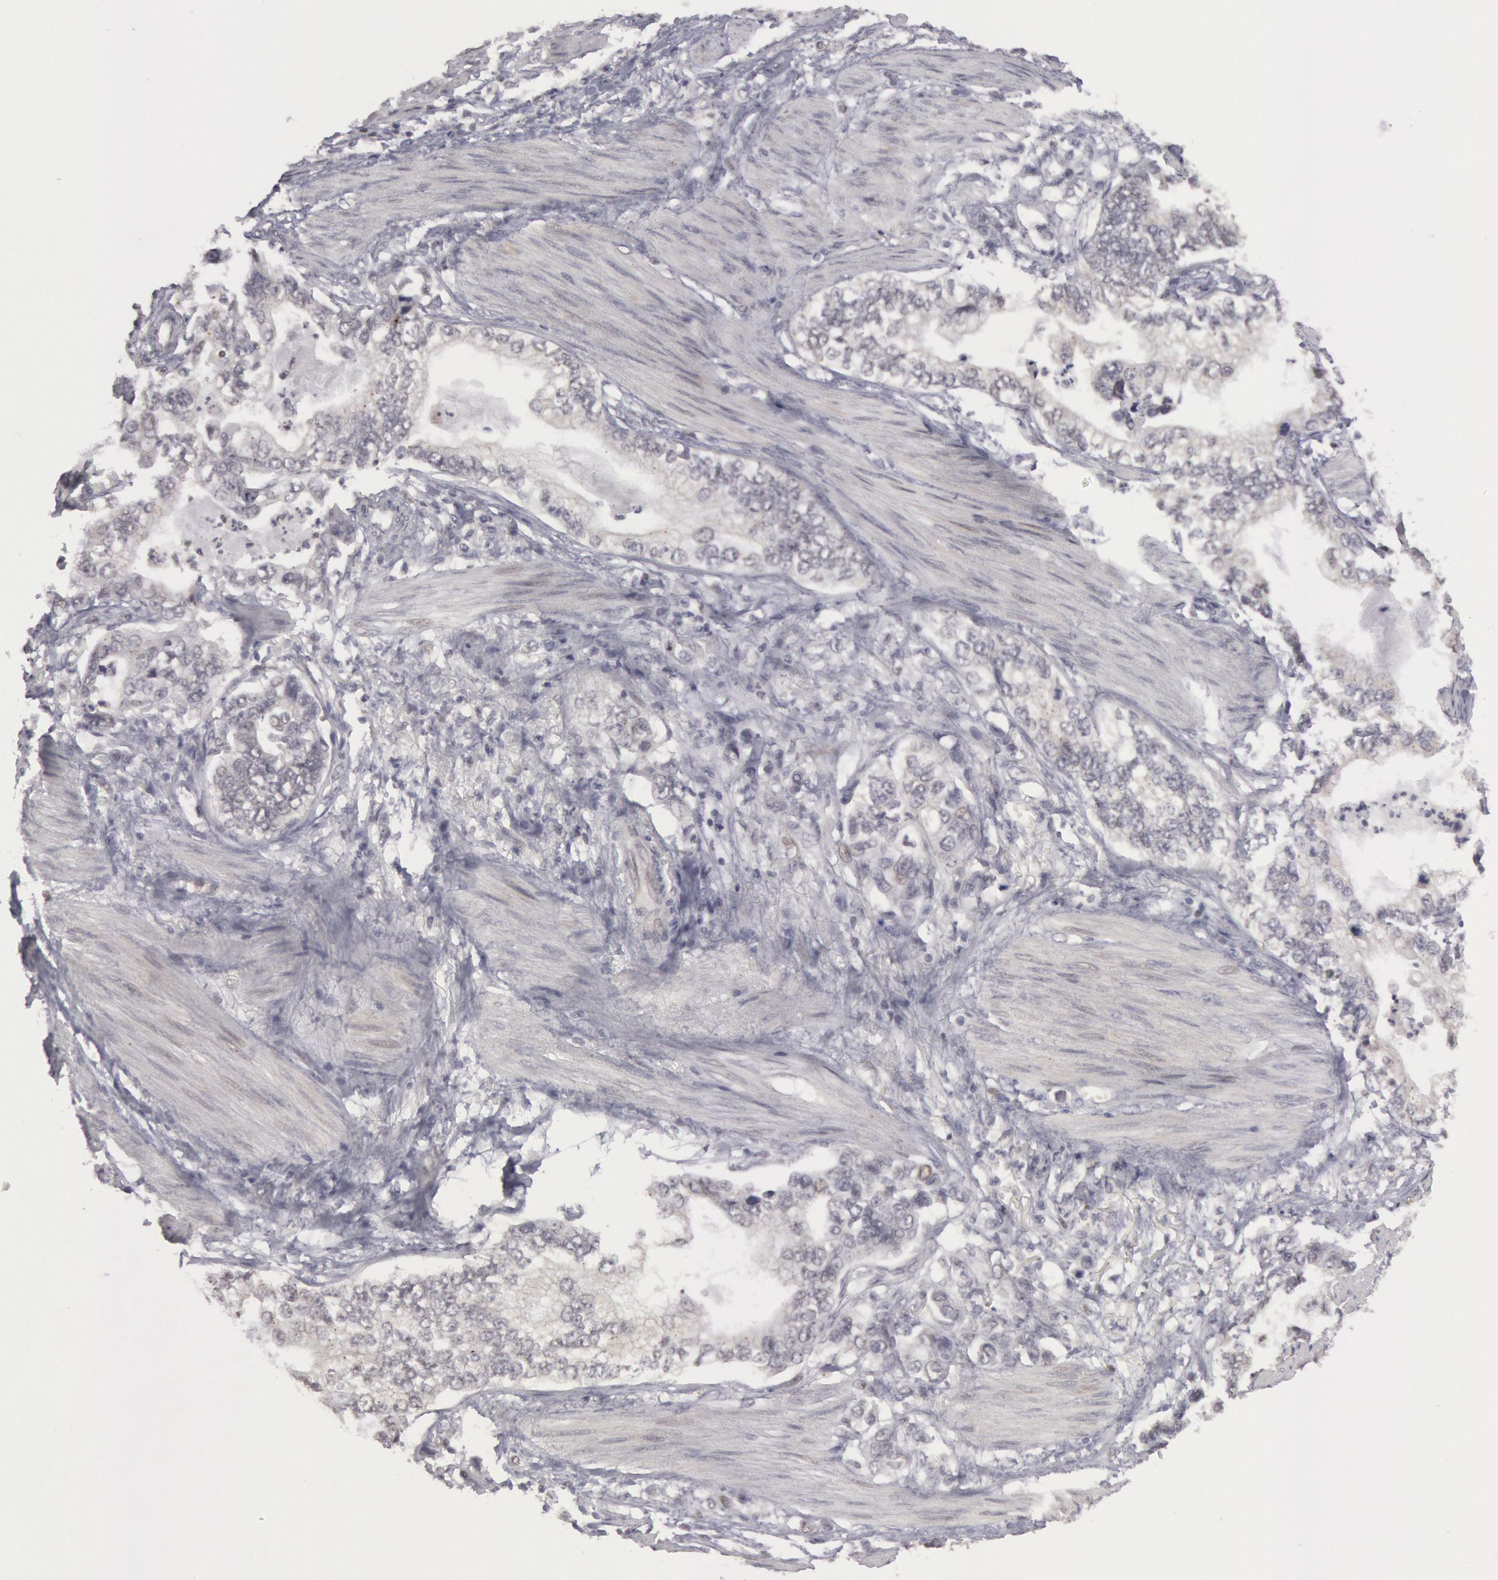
{"staining": {"intensity": "negative", "quantity": "none", "location": "none"}, "tissue": "stomach cancer", "cell_type": "Tumor cells", "image_type": "cancer", "snomed": [{"axis": "morphology", "description": "Adenocarcinoma, NOS"}, {"axis": "topography", "description": "Pancreas"}, {"axis": "topography", "description": "Stomach, upper"}], "caption": "Tumor cells are negative for protein expression in human stomach adenocarcinoma.", "gene": "RIMBP3C", "patient": {"sex": "male", "age": 77}}